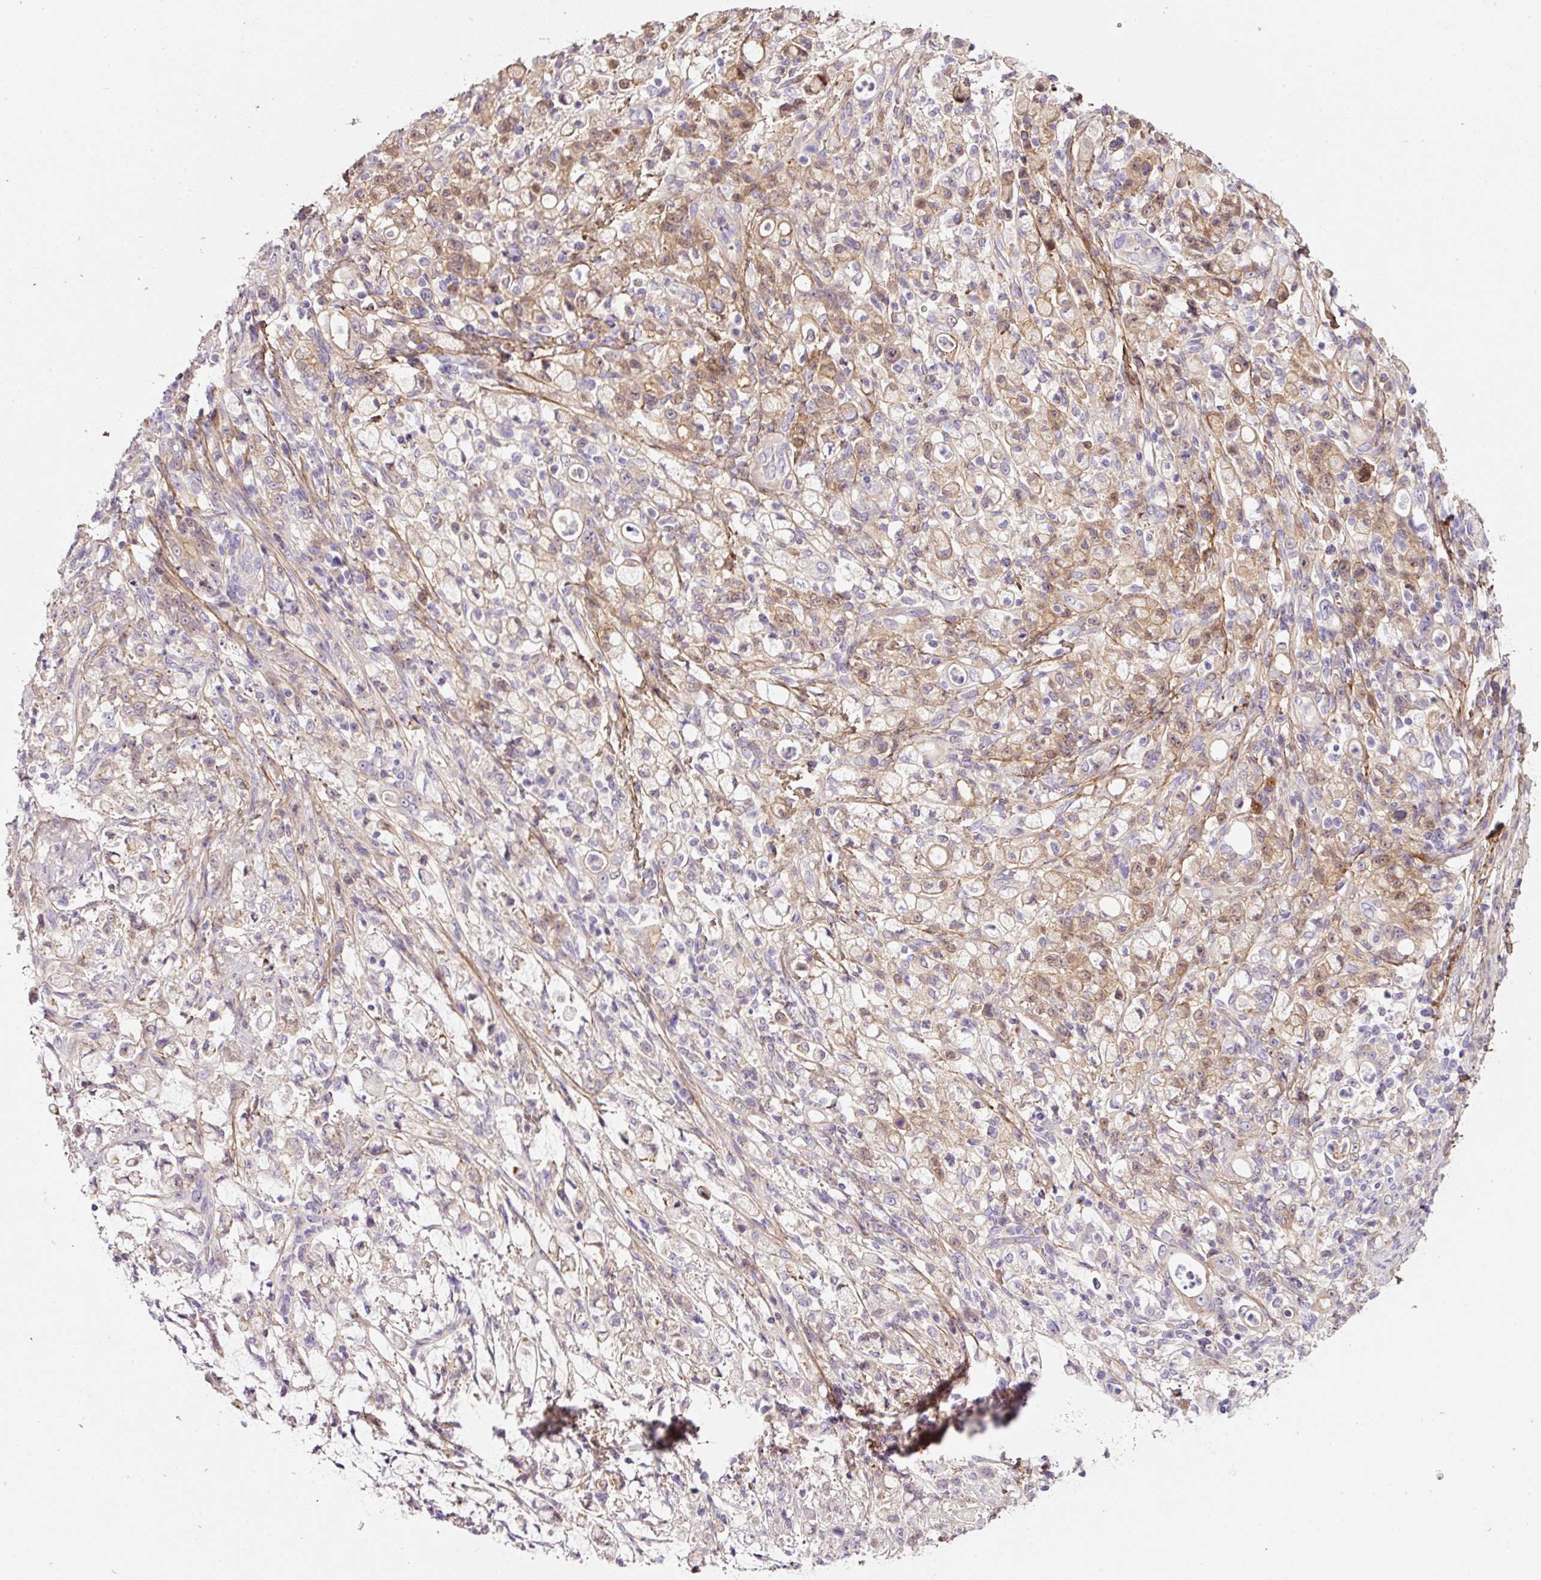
{"staining": {"intensity": "weak", "quantity": "25%-75%", "location": "cytoplasmic/membranous,nuclear"}, "tissue": "stomach cancer", "cell_type": "Tumor cells", "image_type": "cancer", "snomed": [{"axis": "morphology", "description": "Adenocarcinoma, NOS"}, {"axis": "topography", "description": "Stomach"}], "caption": "Stomach cancer was stained to show a protein in brown. There is low levels of weak cytoplasmic/membranous and nuclear expression in approximately 25%-75% of tumor cells. (DAB IHC, brown staining for protein, blue staining for nuclei).", "gene": "SOS2", "patient": {"sex": "female", "age": 60}}